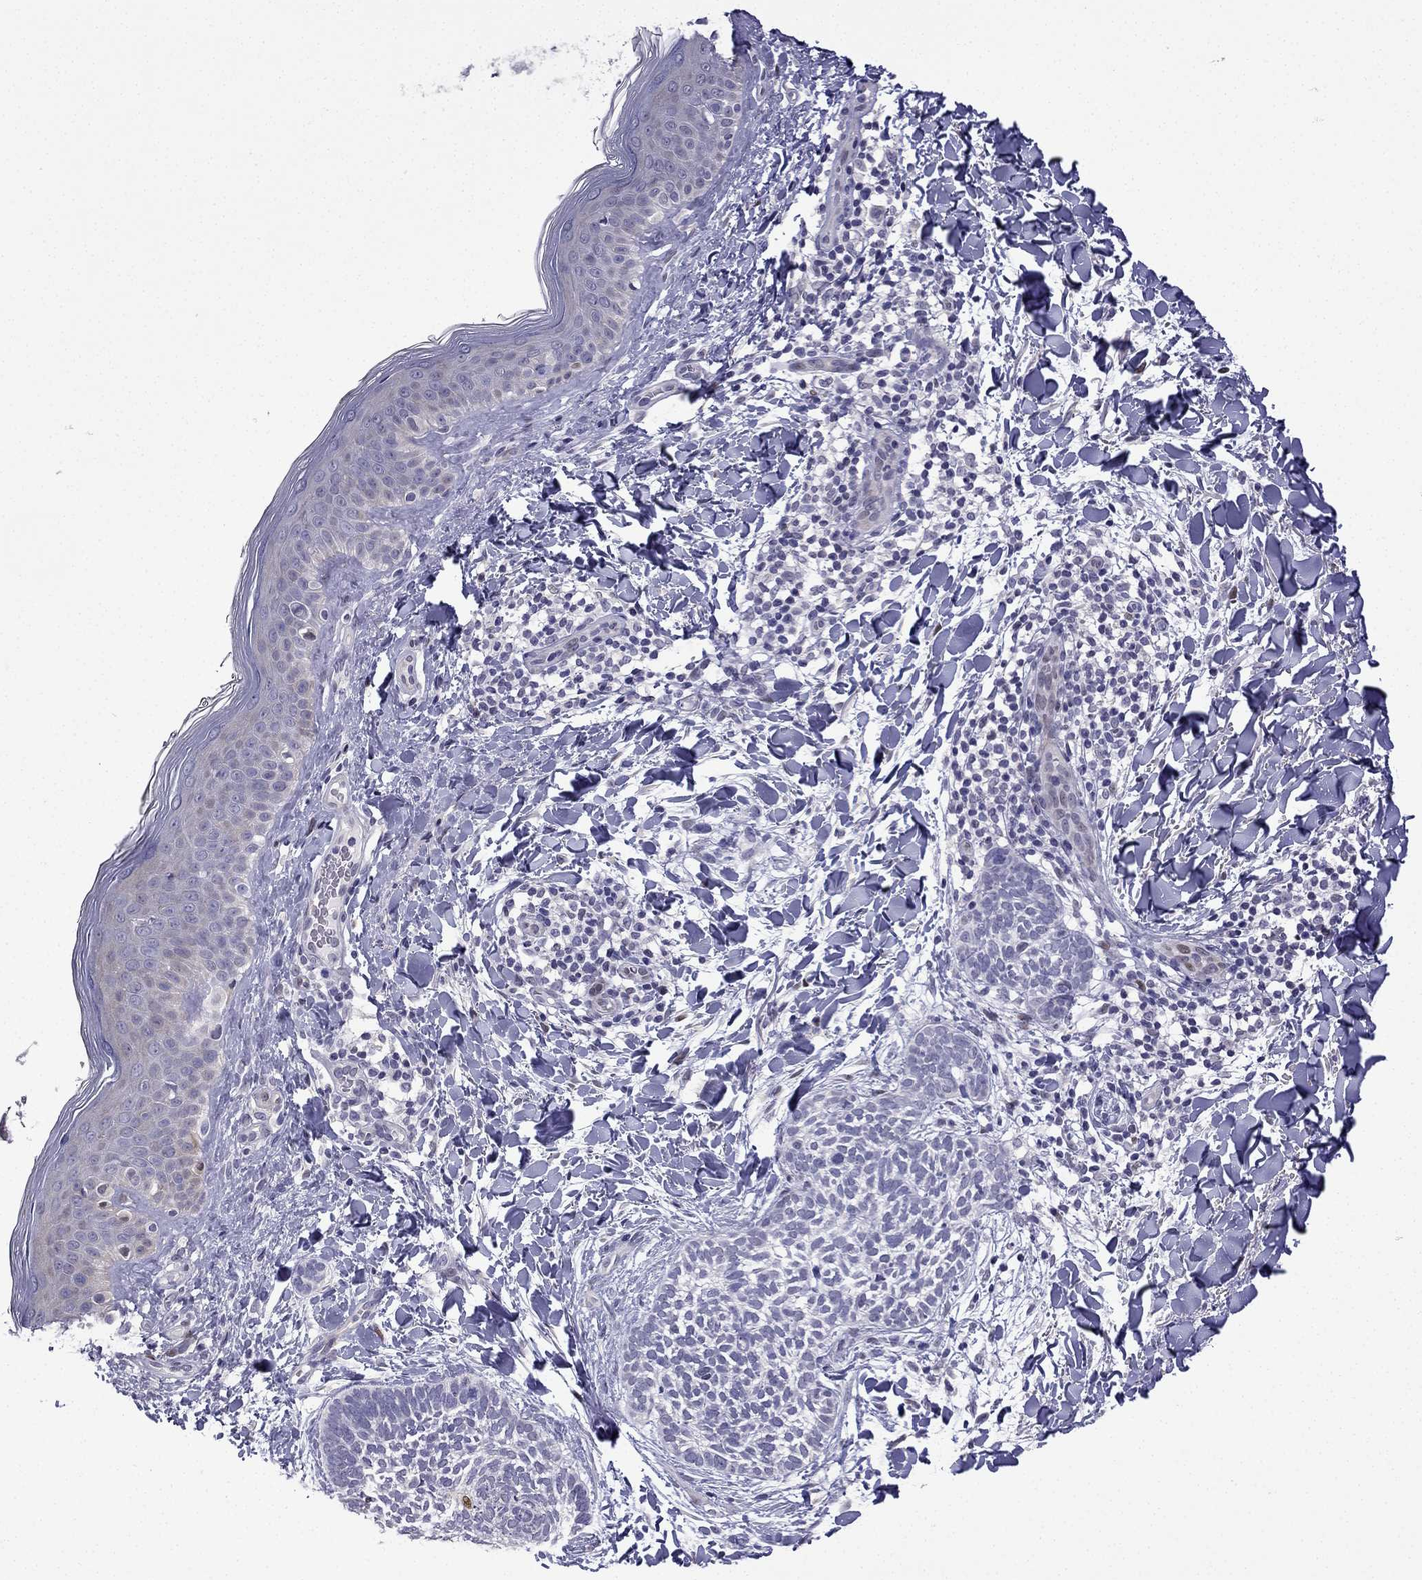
{"staining": {"intensity": "negative", "quantity": "none", "location": "none"}, "tissue": "skin cancer", "cell_type": "Tumor cells", "image_type": "cancer", "snomed": [{"axis": "morphology", "description": "Normal tissue, NOS"}, {"axis": "morphology", "description": "Basal cell carcinoma"}, {"axis": "topography", "description": "Skin"}], "caption": "There is no significant expression in tumor cells of basal cell carcinoma (skin).", "gene": "CFAP70", "patient": {"sex": "male", "age": 46}}